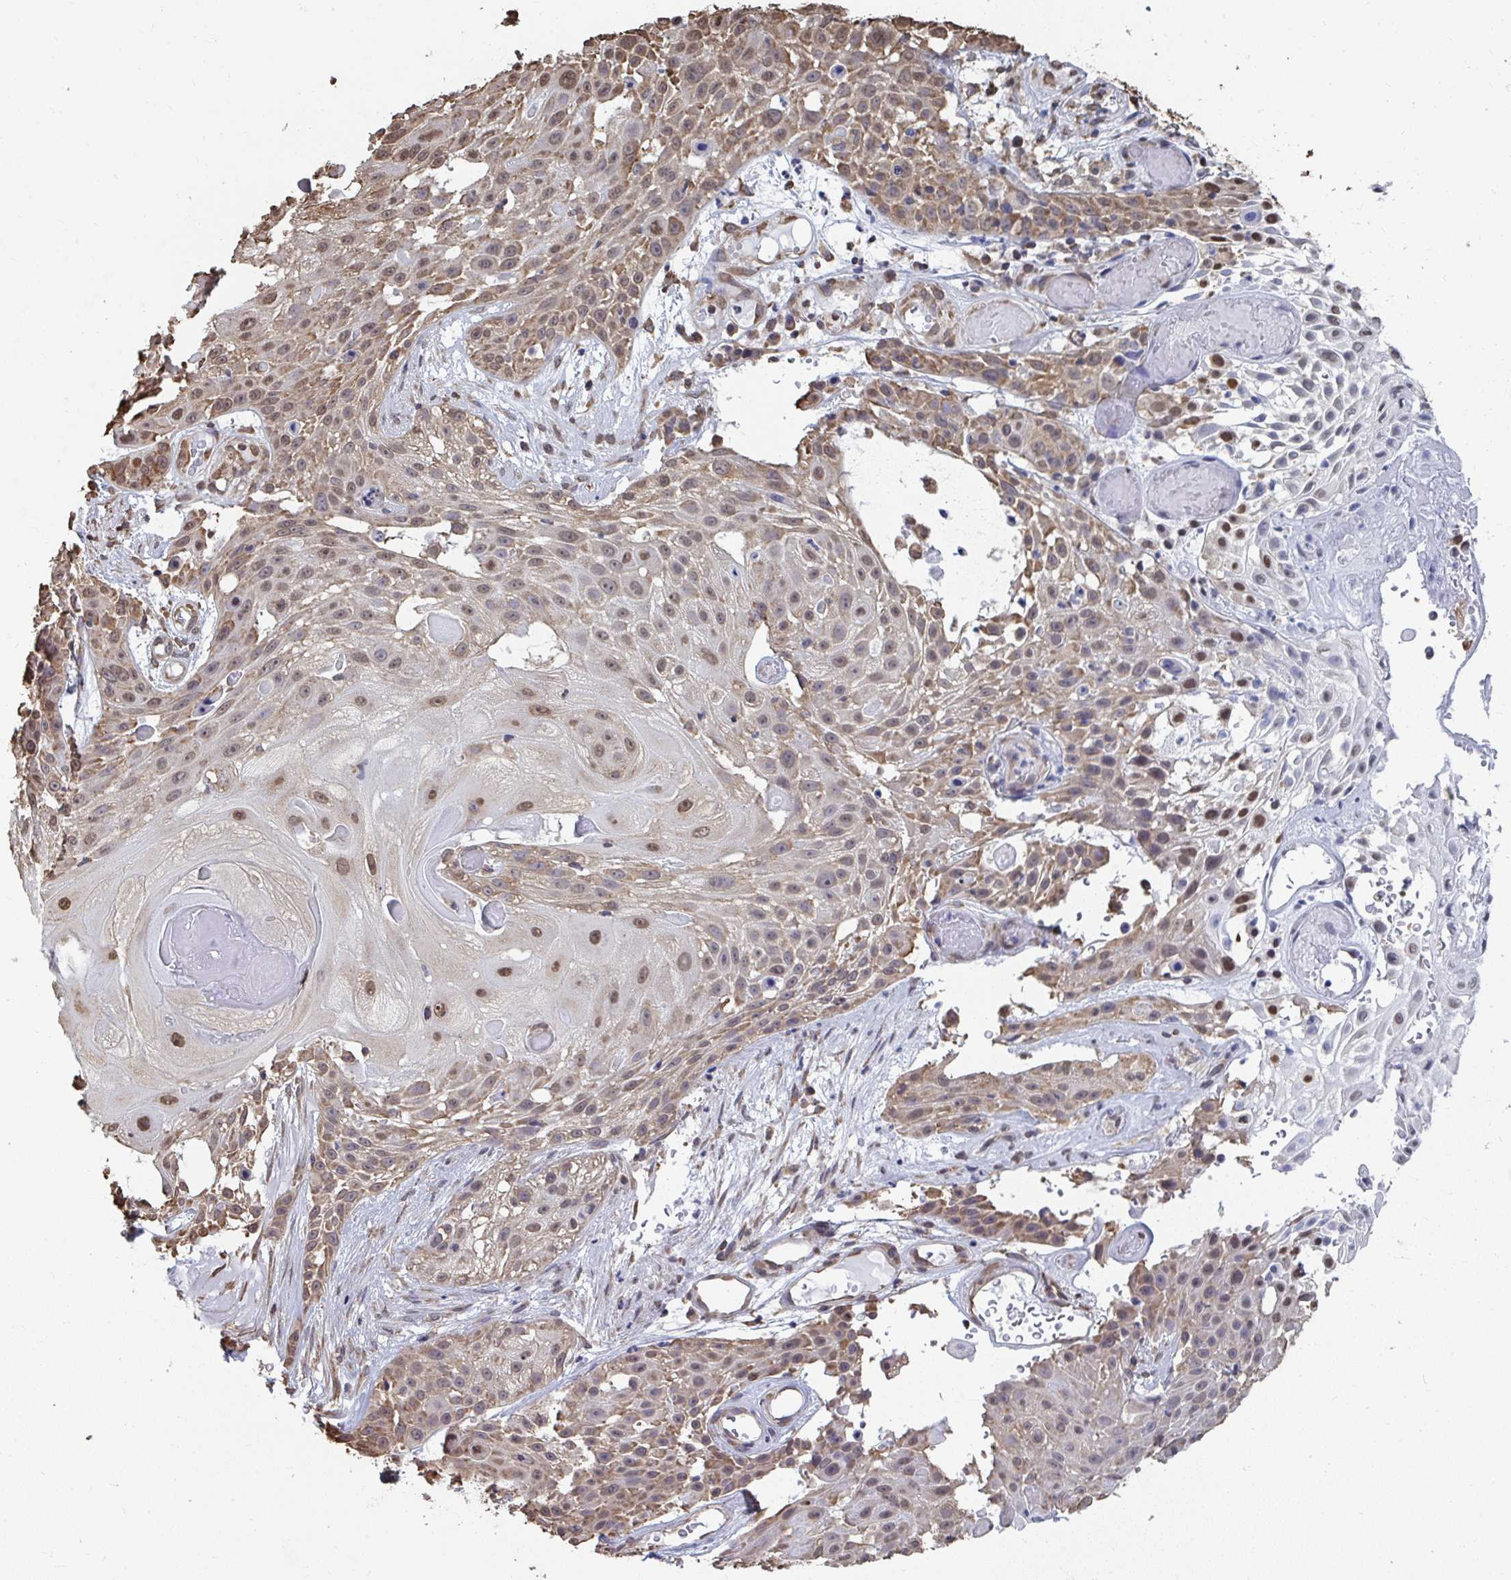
{"staining": {"intensity": "weak", "quantity": "25%-75%", "location": "cytoplasmic/membranous,nuclear"}, "tissue": "skin cancer", "cell_type": "Tumor cells", "image_type": "cancer", "snomed": [{"axis": "morphology", "description": "Squamous cell carcinoma, NOS"}, {"axis": "topography", "description": "Skin"}], "caption": "The immunohistochemical stain shows weak cytoplasmic/membranous and nuclear staining in tumor cells of skin squamous cell carcinoma tissue.", "gene": "SYNCRIP", "patient": {"sex": "female", "age": 86}}